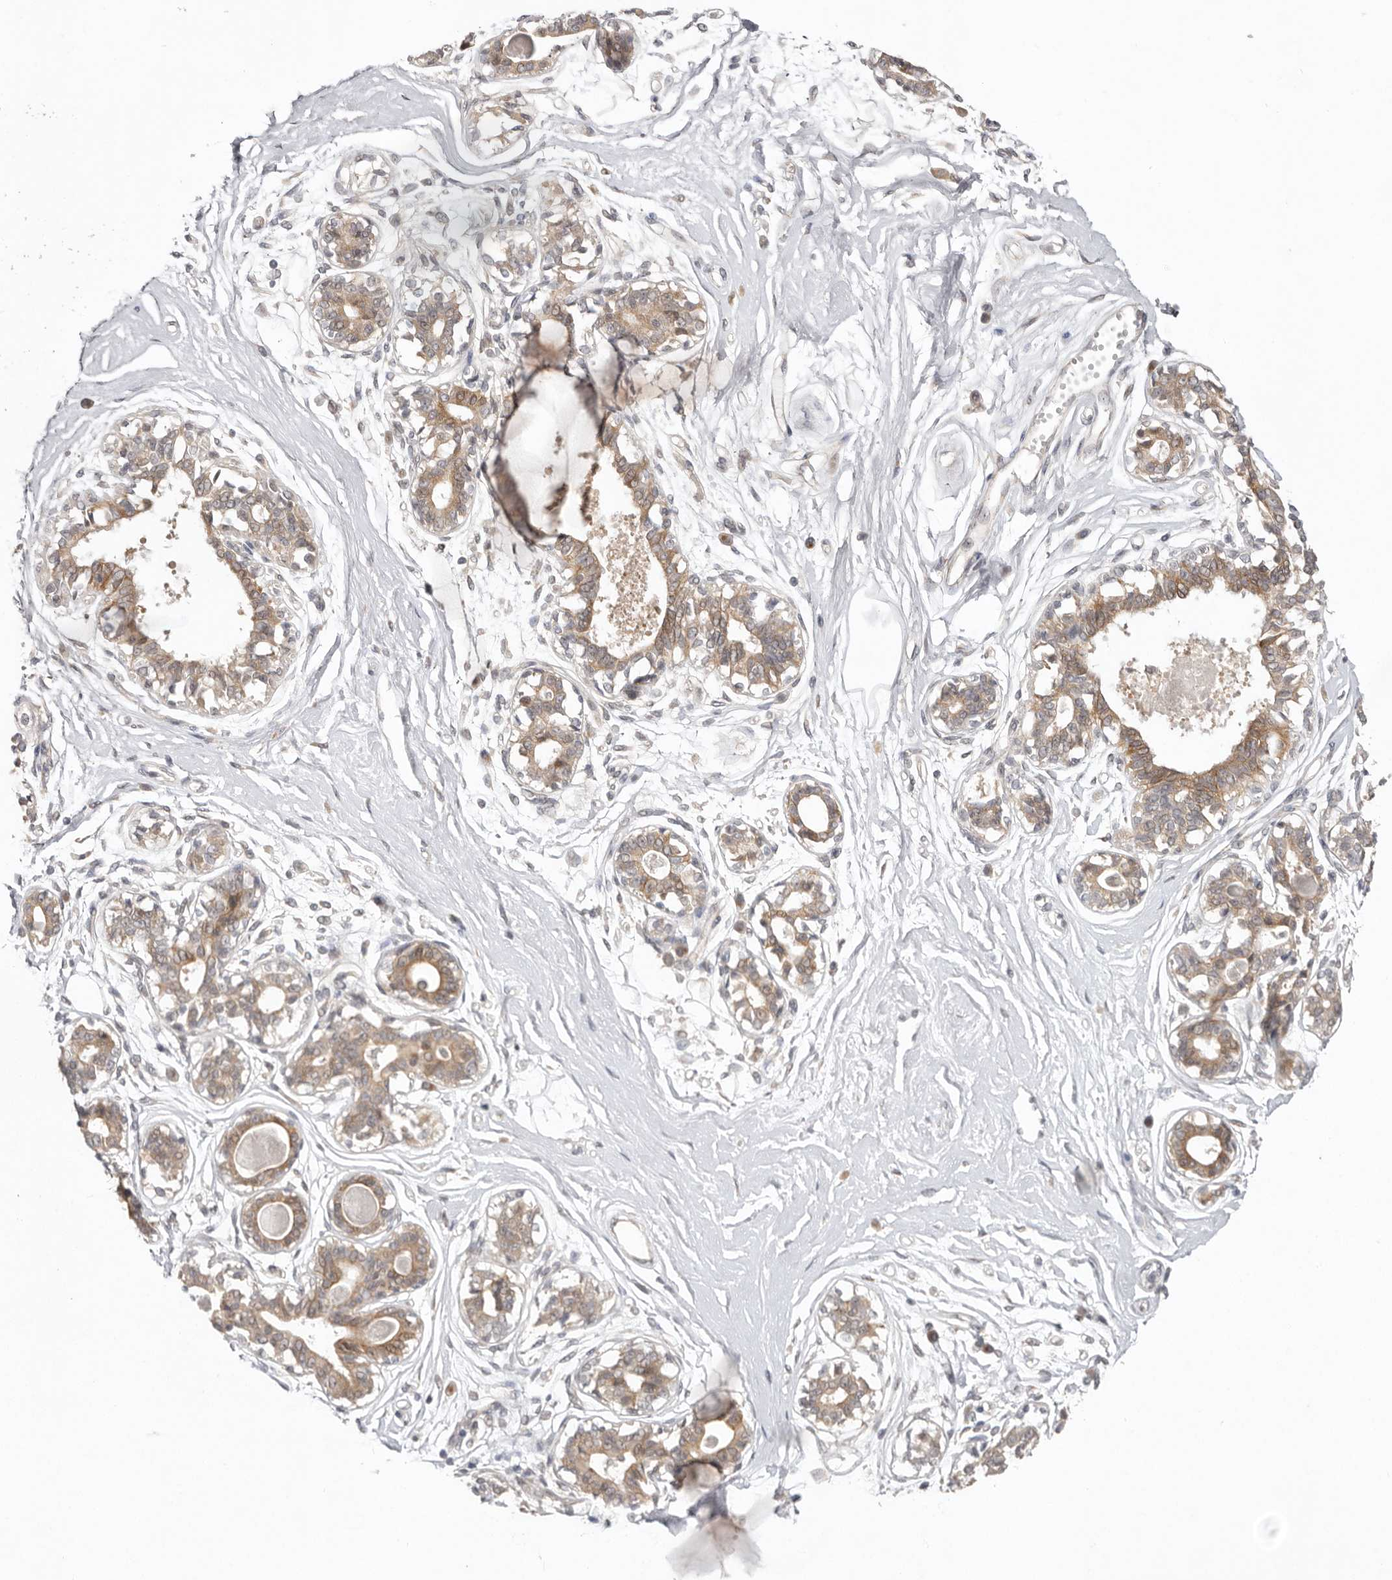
{"staining": {"intensity": "negative", "quantity": "none", "location": "none"}, "tissue": "breast", "cell_type": "Adipocytes", "image_type": "normal", "snomed": [{"axis": "morphology", "description": "Normal tissue, NOS"}, {"axis": "topography", "description": "Breast"}], "caption": "Micrograph shows no protein positivity in adipocytes of benign breast.", "gene": "NSUN4", "patient": {"sex": "female", "age": 45}}